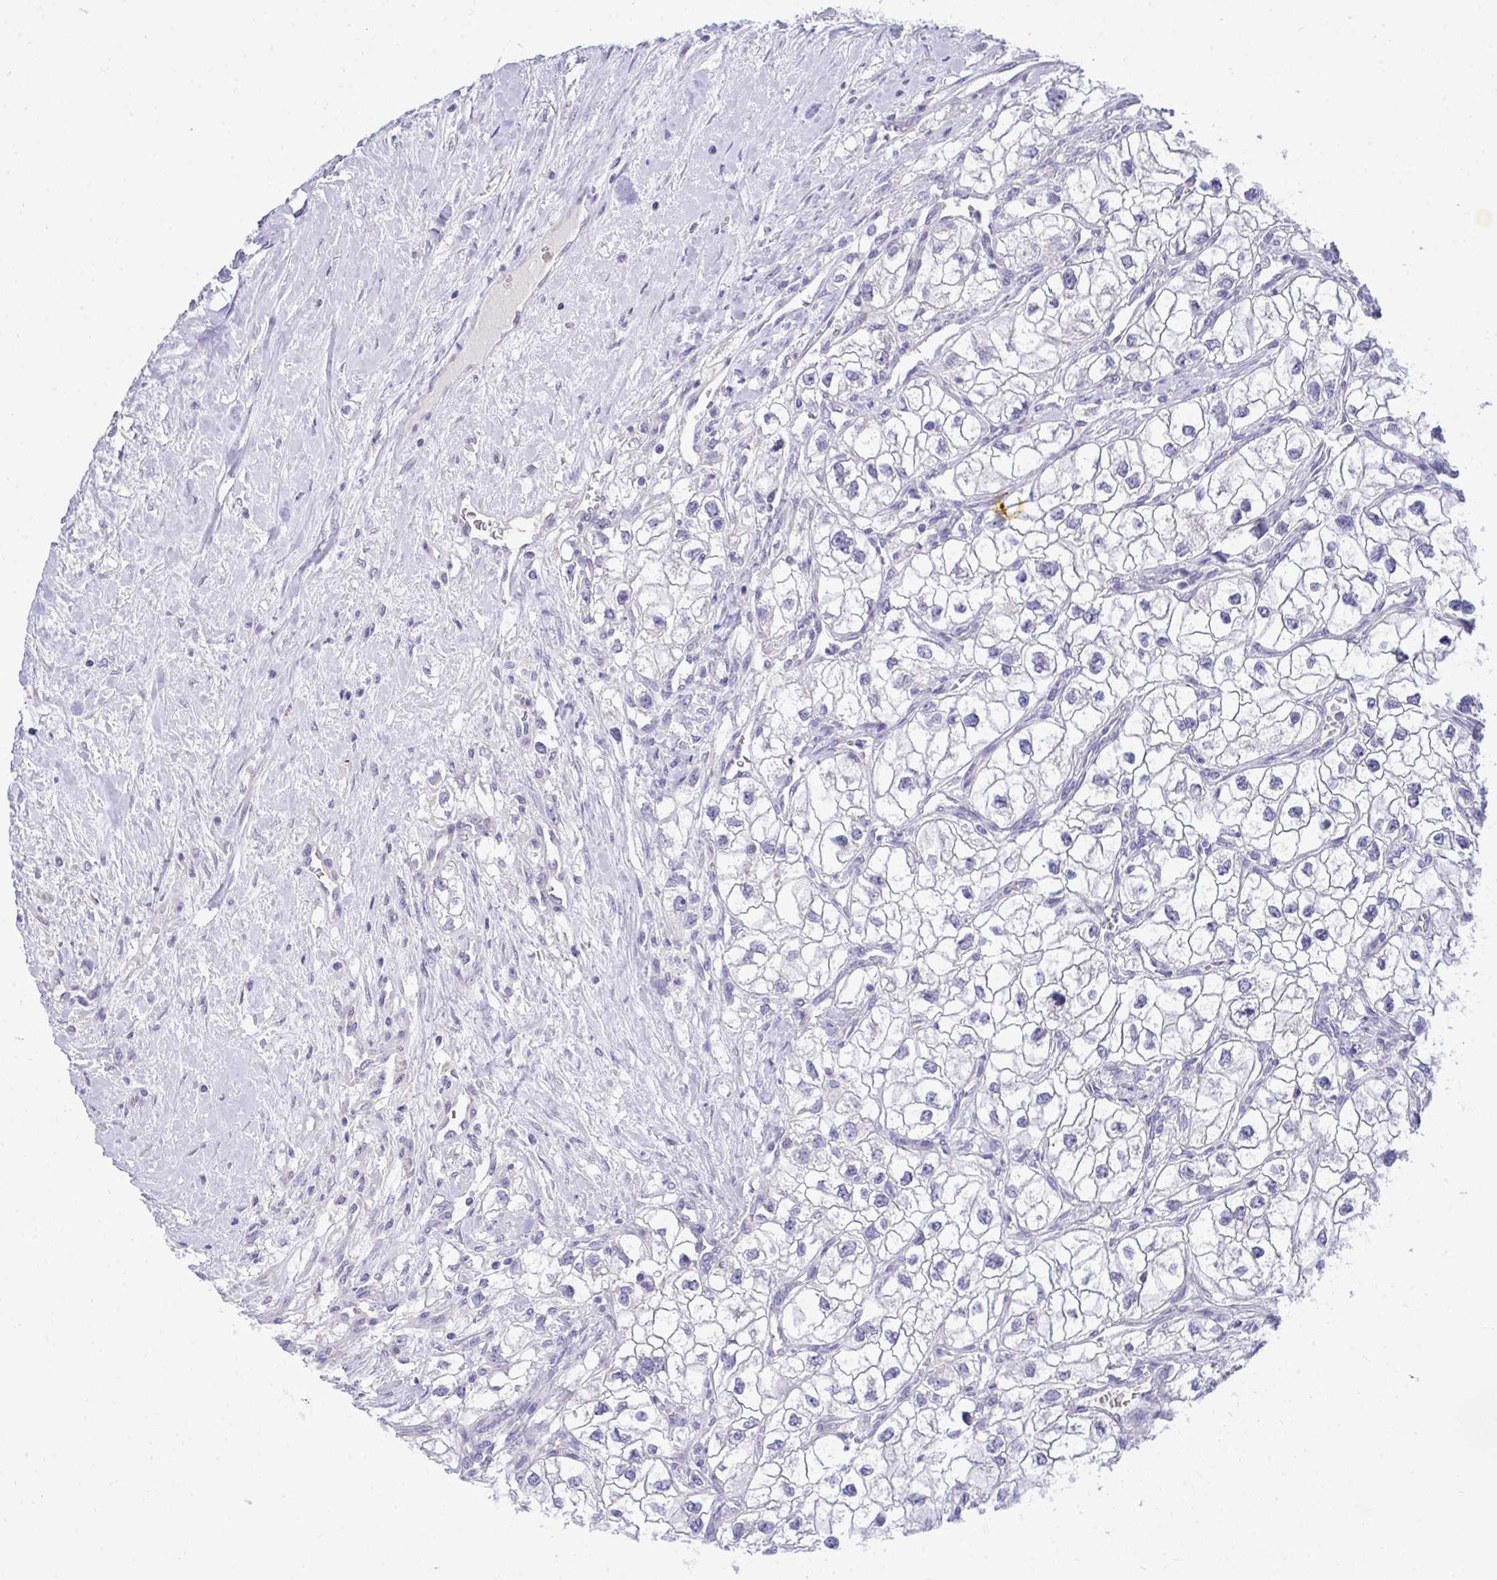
{"staining": {"intensity": "negative", "quantity": "none", "location": "none"}, "tissue": "renal cancer", "cell_type": "Tumor cells", "image_type": "cancer", "snomed": [{"axis": "morphology", "description": "Adenocarcinoma, NOS"}, {"axis": "topography", "description": "Kidney"}], "caption": "IHC photomicrograph of neoplastic tissue: renal cancer (adenocarcinoma) stained with DAB exhibits no significant protein positivity in tumor cells.", "gene": "HMBOX1", "patient": {"sex": "male", "age": 59}}